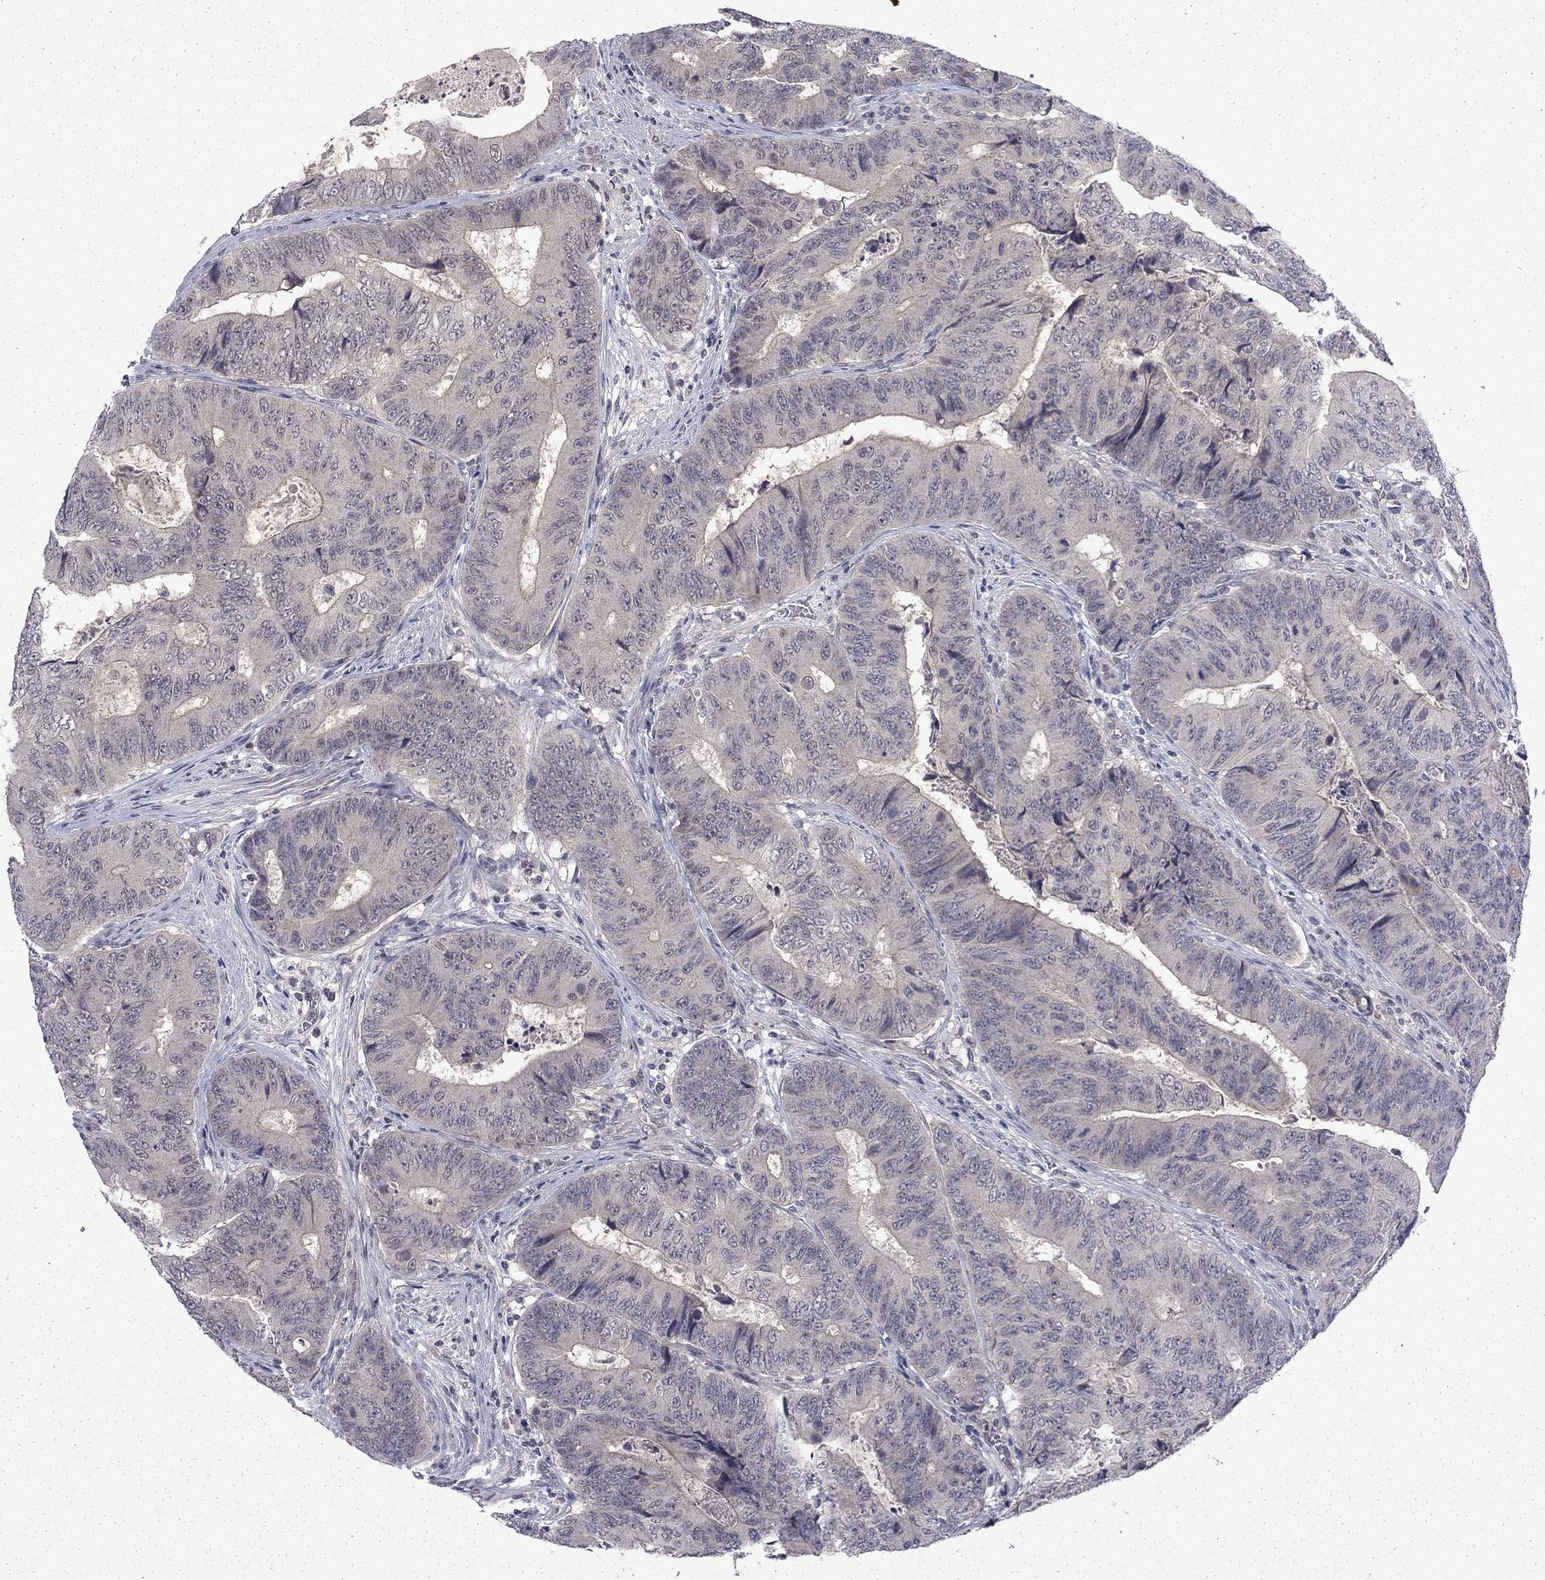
{"staining": {"intensity": "negative", "quantity": "none", "location": "none"}, "tissue": "colorectal cancer", "cell_type": "Tumor cells", "image_type": "cancer", "snomed": [{"axis": "morphology", "description": "Adenocarcinoma, NOS"}, {"axis": "topography", "description": "Colon"}], "caption": "The histopathology image demonstrates no significant staining in tumor cells of adenocarcinoma (colorectal).", "gene": "CHAT", "patient": {"sex": "female", "age": 48}}